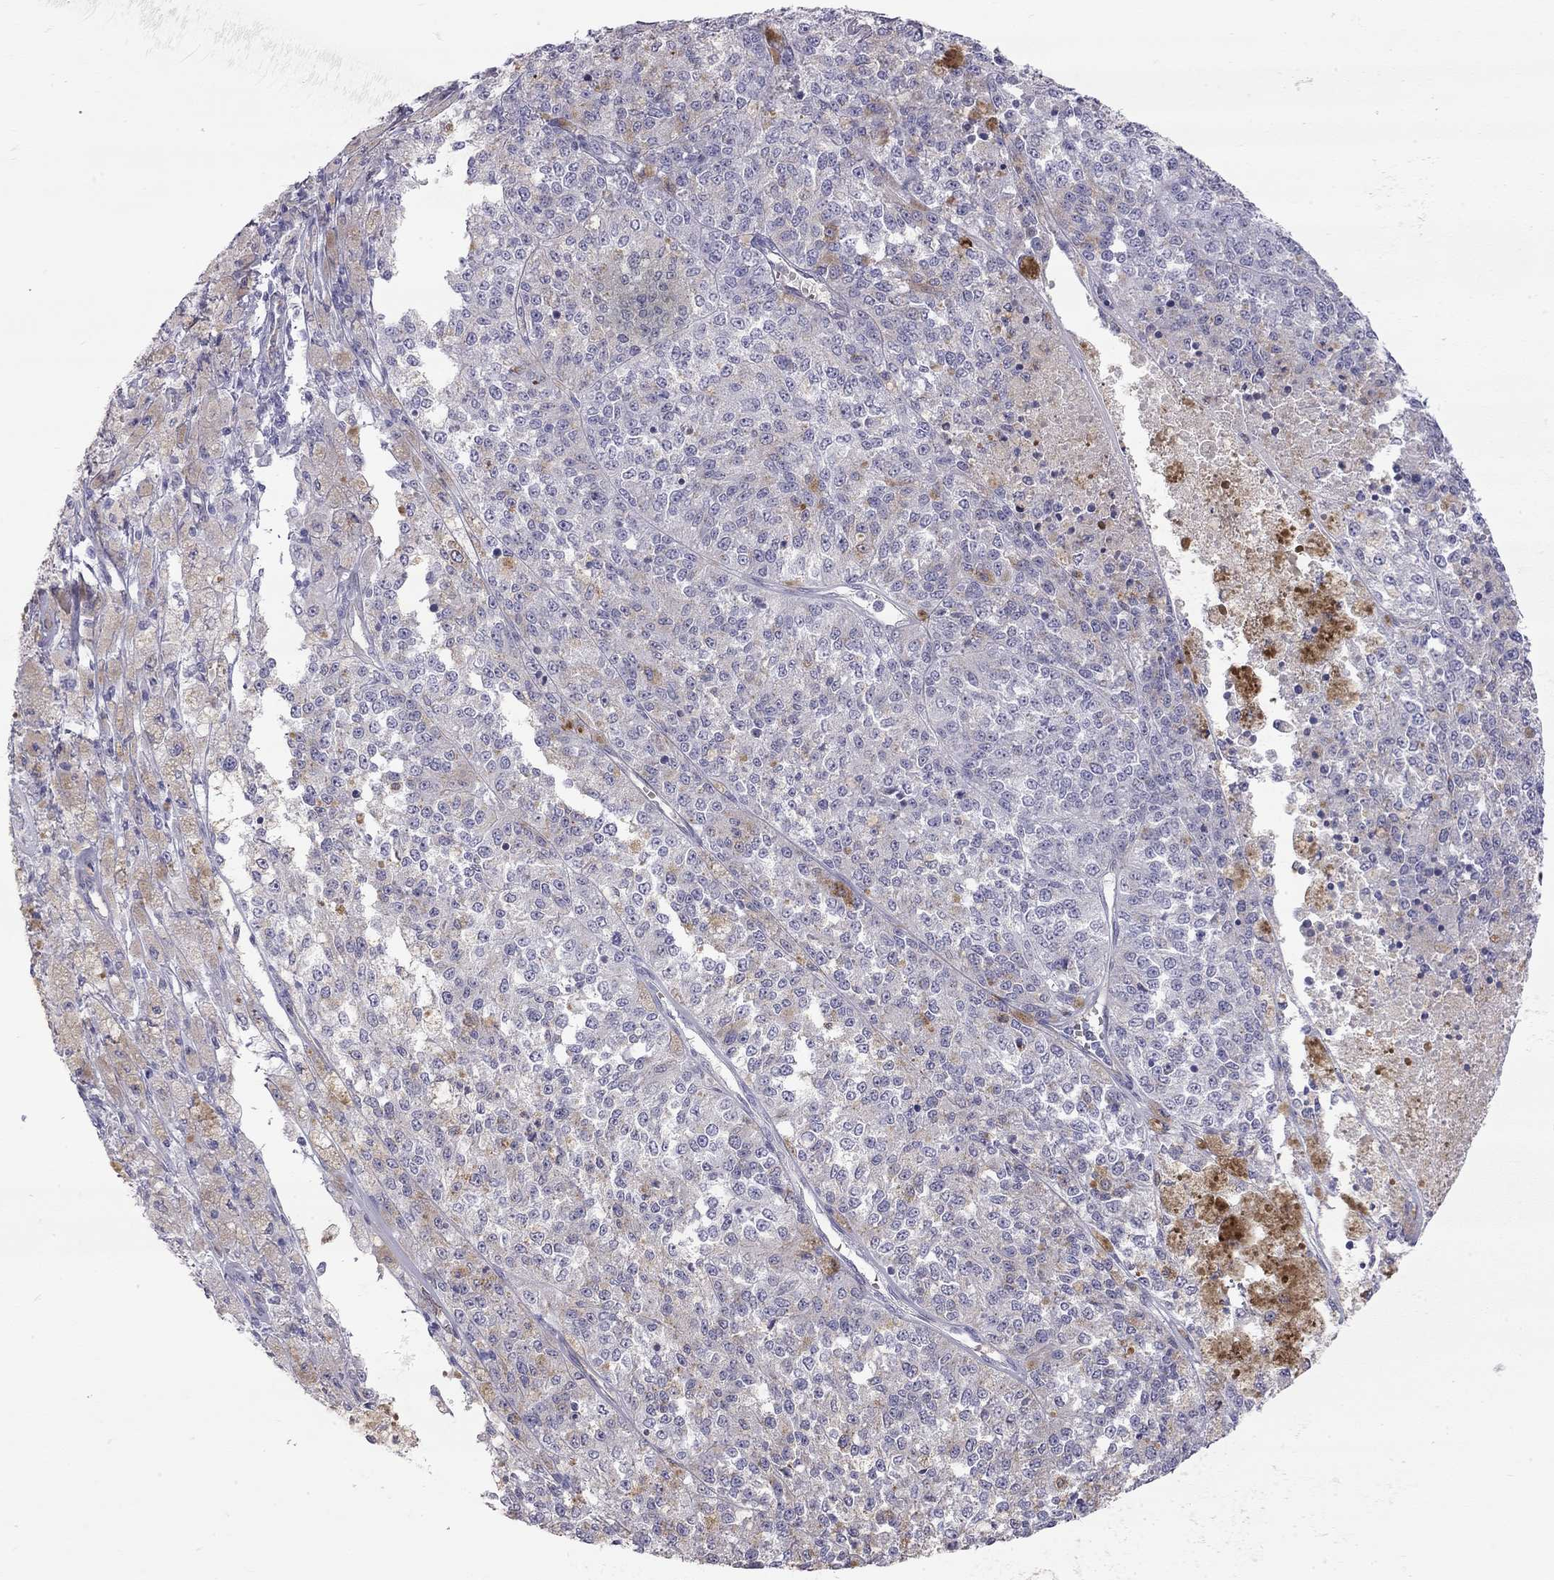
{"staining": {"intensity": "negative", "quantity": "none", "location": "none"}, "tissue": "melanoma", "cell_type": "Tumor cells", "image_type": "cancer", "snomed": [{"axis": "morphology", "description": "Malignant melanoma, Metastatic site"}, {"axis": "topography", "description": "Lymph node"}], "caption": "Immunohistochemistry of malignant melanoma (metastatic site) exhibits no positivity in tumor cells. (Immunohistochemistry, brightfield microscopy, high magnification).", "gene": "TDRD6", "patient": {"sex": "female", "age": 64}}